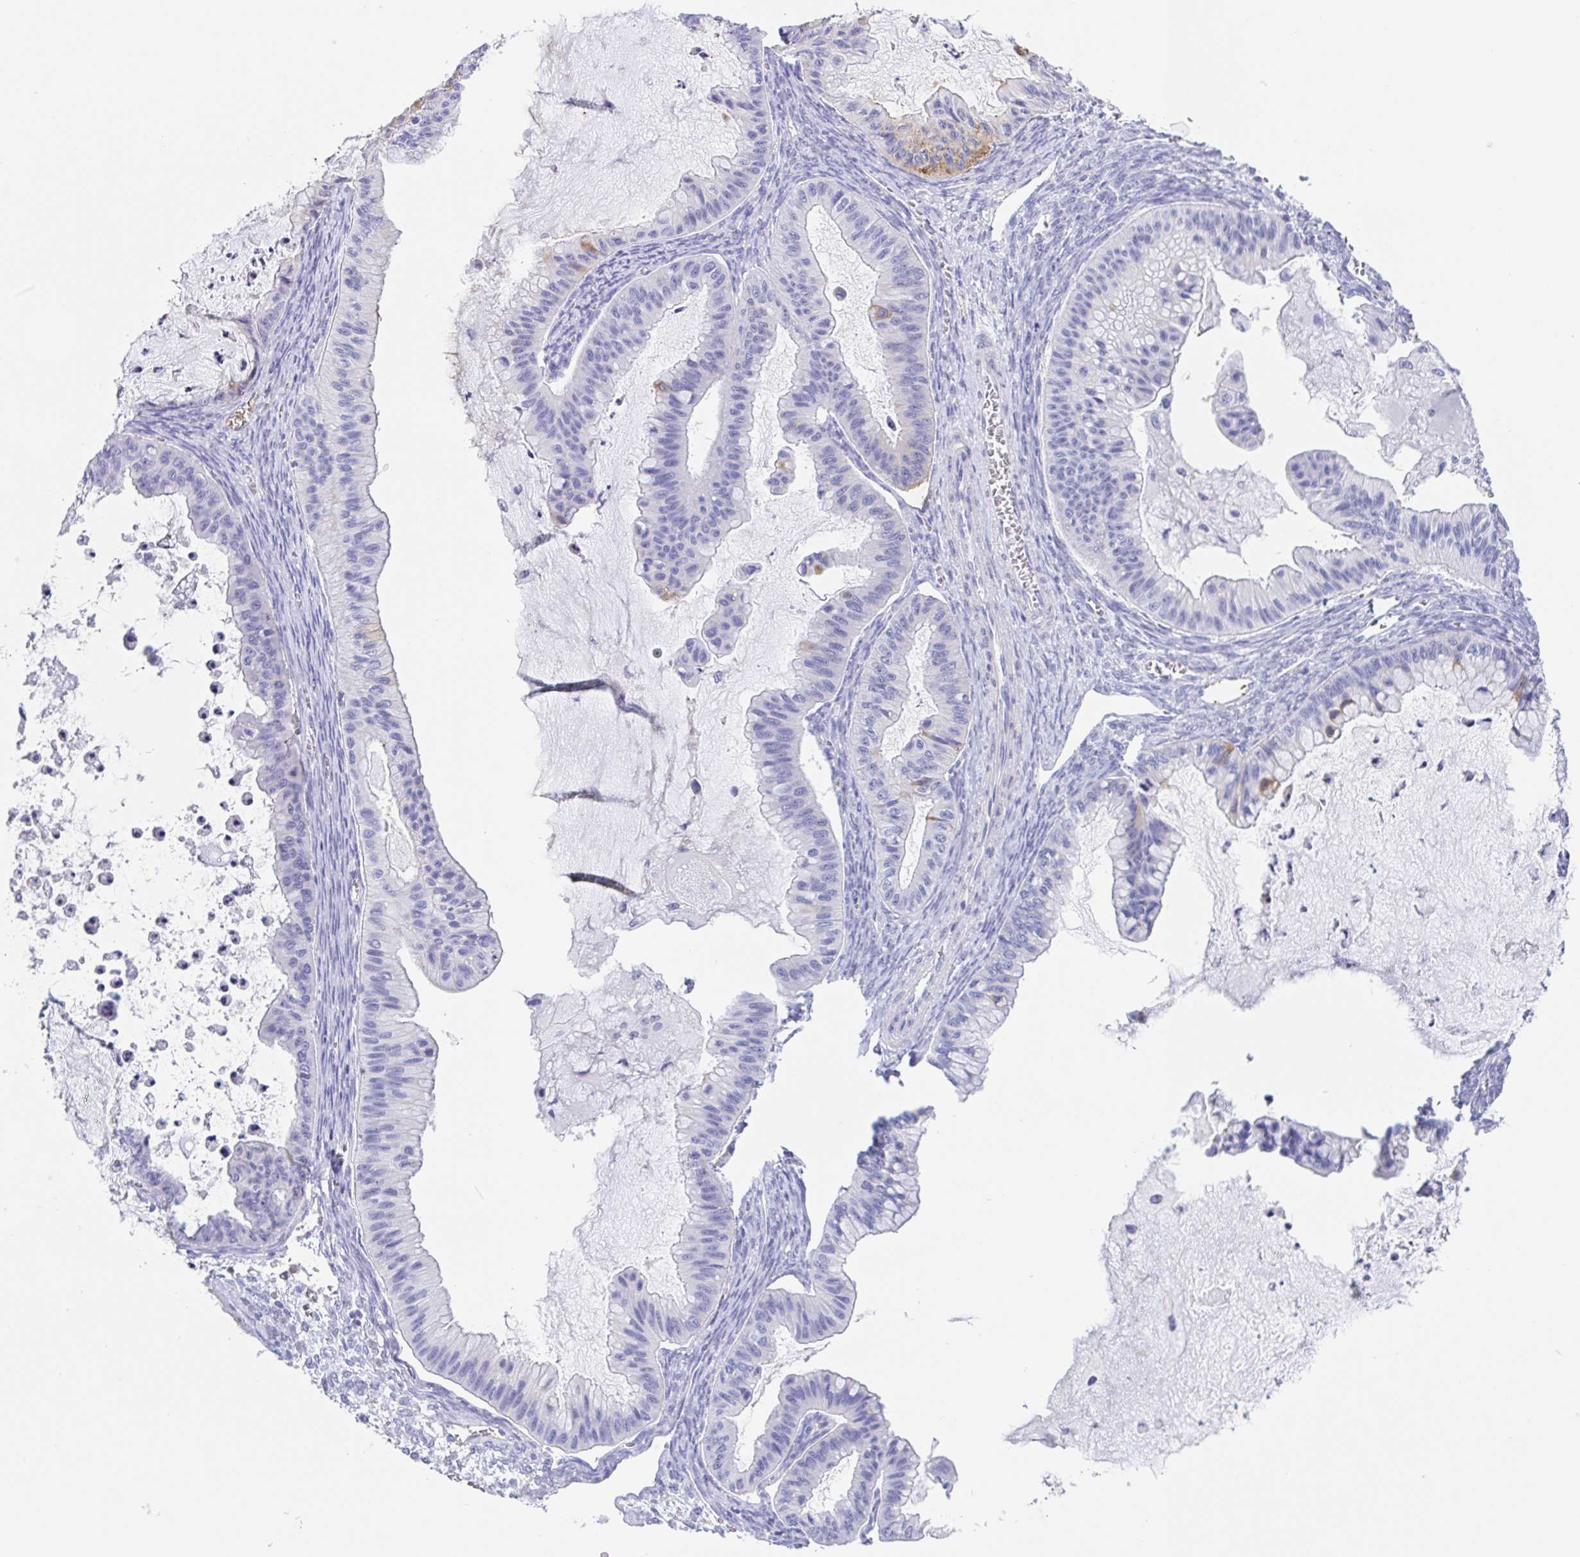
{"staining": {"intensity": "moderate", "quantity": "<25%", "location": "cytoplasmic/membranous"}, "tissue": "ovarian cancer", "cell_type": "Tumor cells", "image_type": "cancer", "snomed": [{"axis": "morphology", "description": "Cystadenocarcinoma, mucinous, NOS"}, {"axis": "topography", "description": "Ovary"}], "caption": "Immunohistochemistry (IHC) of ovarian cancer (mucinous cystadenocarcinoma) exhibits low levels of moderate cytoplasmic/membranous staining in approximately <25% of tumor cells.", "gene": "MUCL3", "patient": {"sex": "female", "age": 72}}